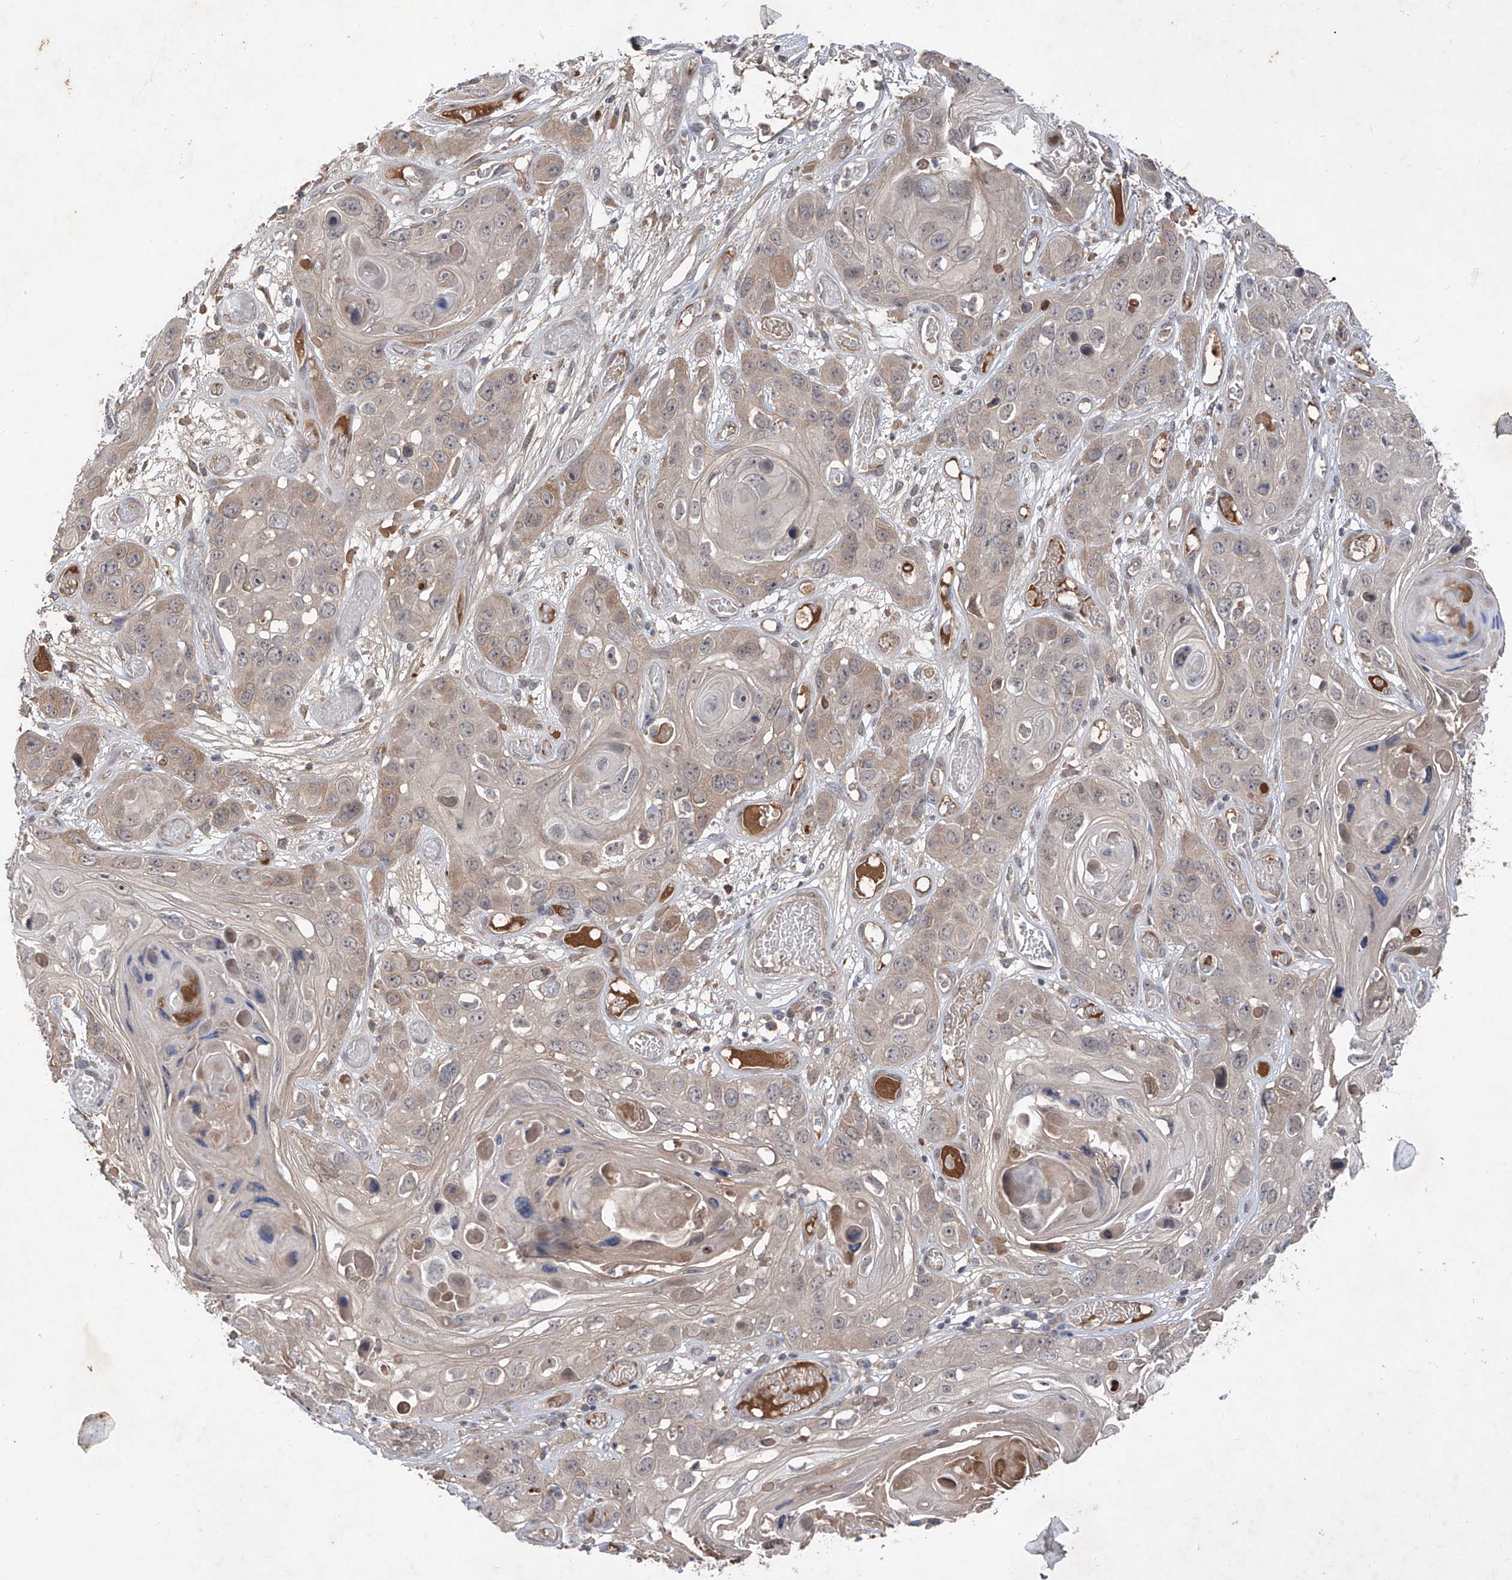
{"staining": {"intensity": "weak", "quantity": "<25%", "location": "cytoplasmic/membranous"}, "tissue": "skin cancer", "cell_type": "Tumor cells", "image_type": "cancer", "snomed": [{"axis": "morphology", "description": "Squamous cell carcinoma, NOS"}, {"axis": "topography", "description": "Skin"}], "caption": "Immunohistochemistry (IHC) histopathology image of skin cancer (squamous cell carcinoma) stained for a protein (brown), which exhibits no expression in tumor cells.", "gene": "FAM135A", "patient": {"sex": "male", "age": 55}}